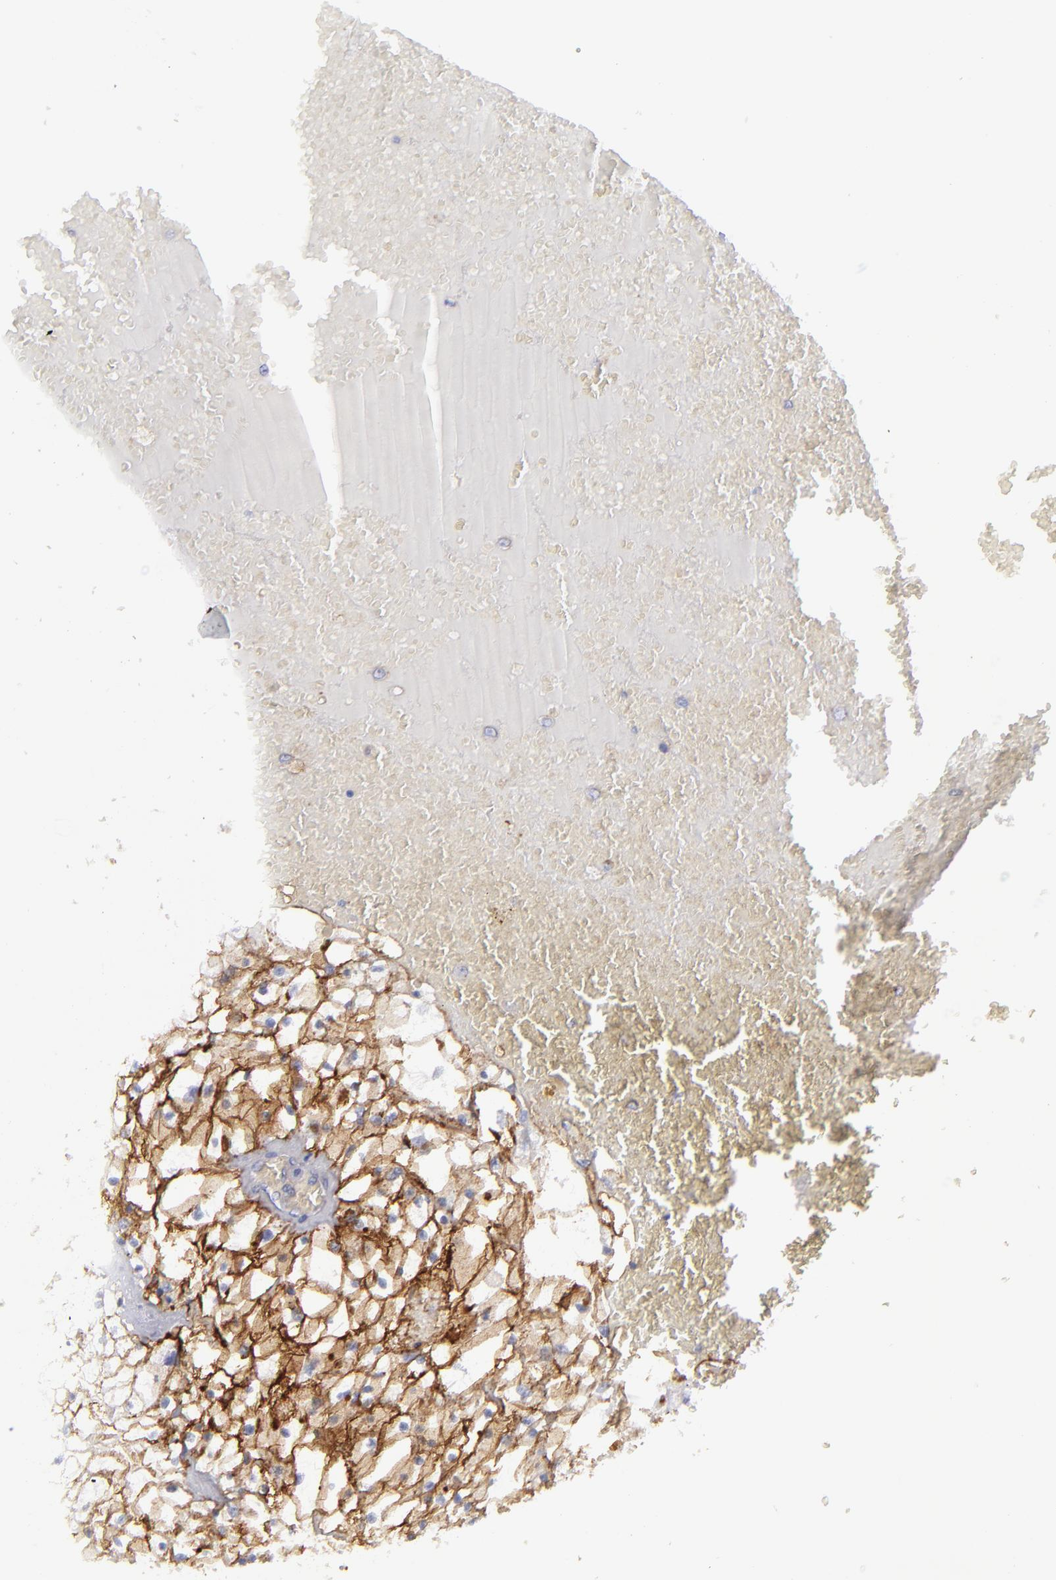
{"staining": {"intensity": "moderate", "quantity": ">75%", "location": "cytoplasmic/membranous"}, "tissue": "renal cancer", "cell_type": "Tumor cells", "image_type": "cancer", "snomed": [{"axis": "morphology", "description": "Adenocarcinoma, NOS"}, {"axis": "topography", "description": "Kidney"}], "caption": "Renal cancer stained for a protein exhibits moderate cytoplasmic/membranous positivity in tumor cells.", "gene": "BSG", "patient": {"sex": "male", "age": 61}}